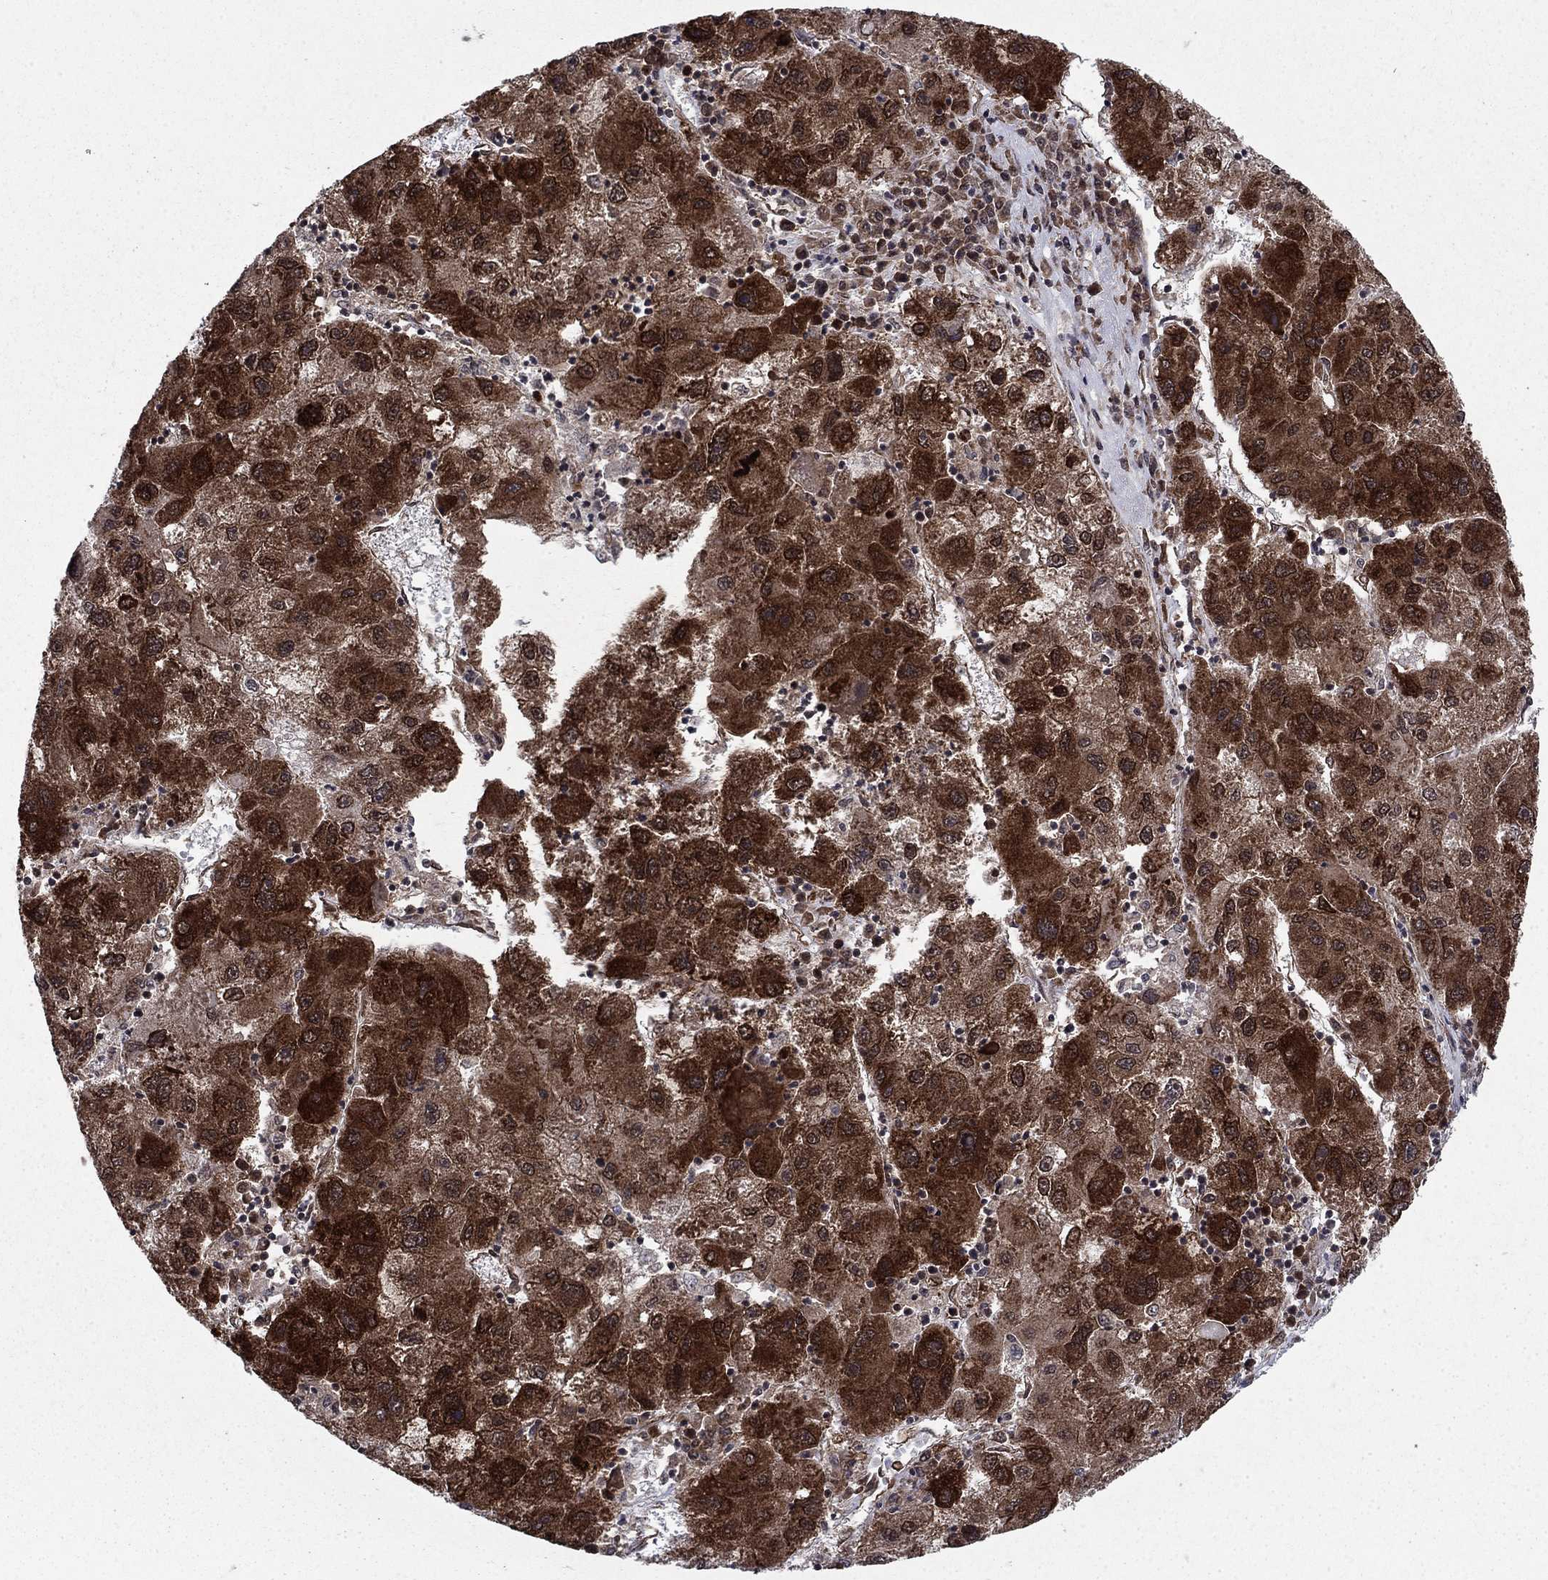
{"staining": {"intensity": "strong", "quantity": ">75%", "location": "cytoplasmic/membranous"}, "tissue": "liver cancer", "cell_type": "Tumor cells", "image_type": "cancer", "snomed": [{"axis": "morphology", "description": "Carcinoma, Hepatocellular, NOS"}, {"axis": "topography", "description": "Liver"}], "caption": "Brown immunohistochemical staining in human liver hepatocellular carcinoma reveals strong cytoplasmic/membranous staining in about >75% of tumor cells. Nuclei are stained in blue.", "gene": "DNAJA1", "patient": {"sex": "male", "age": 75}}